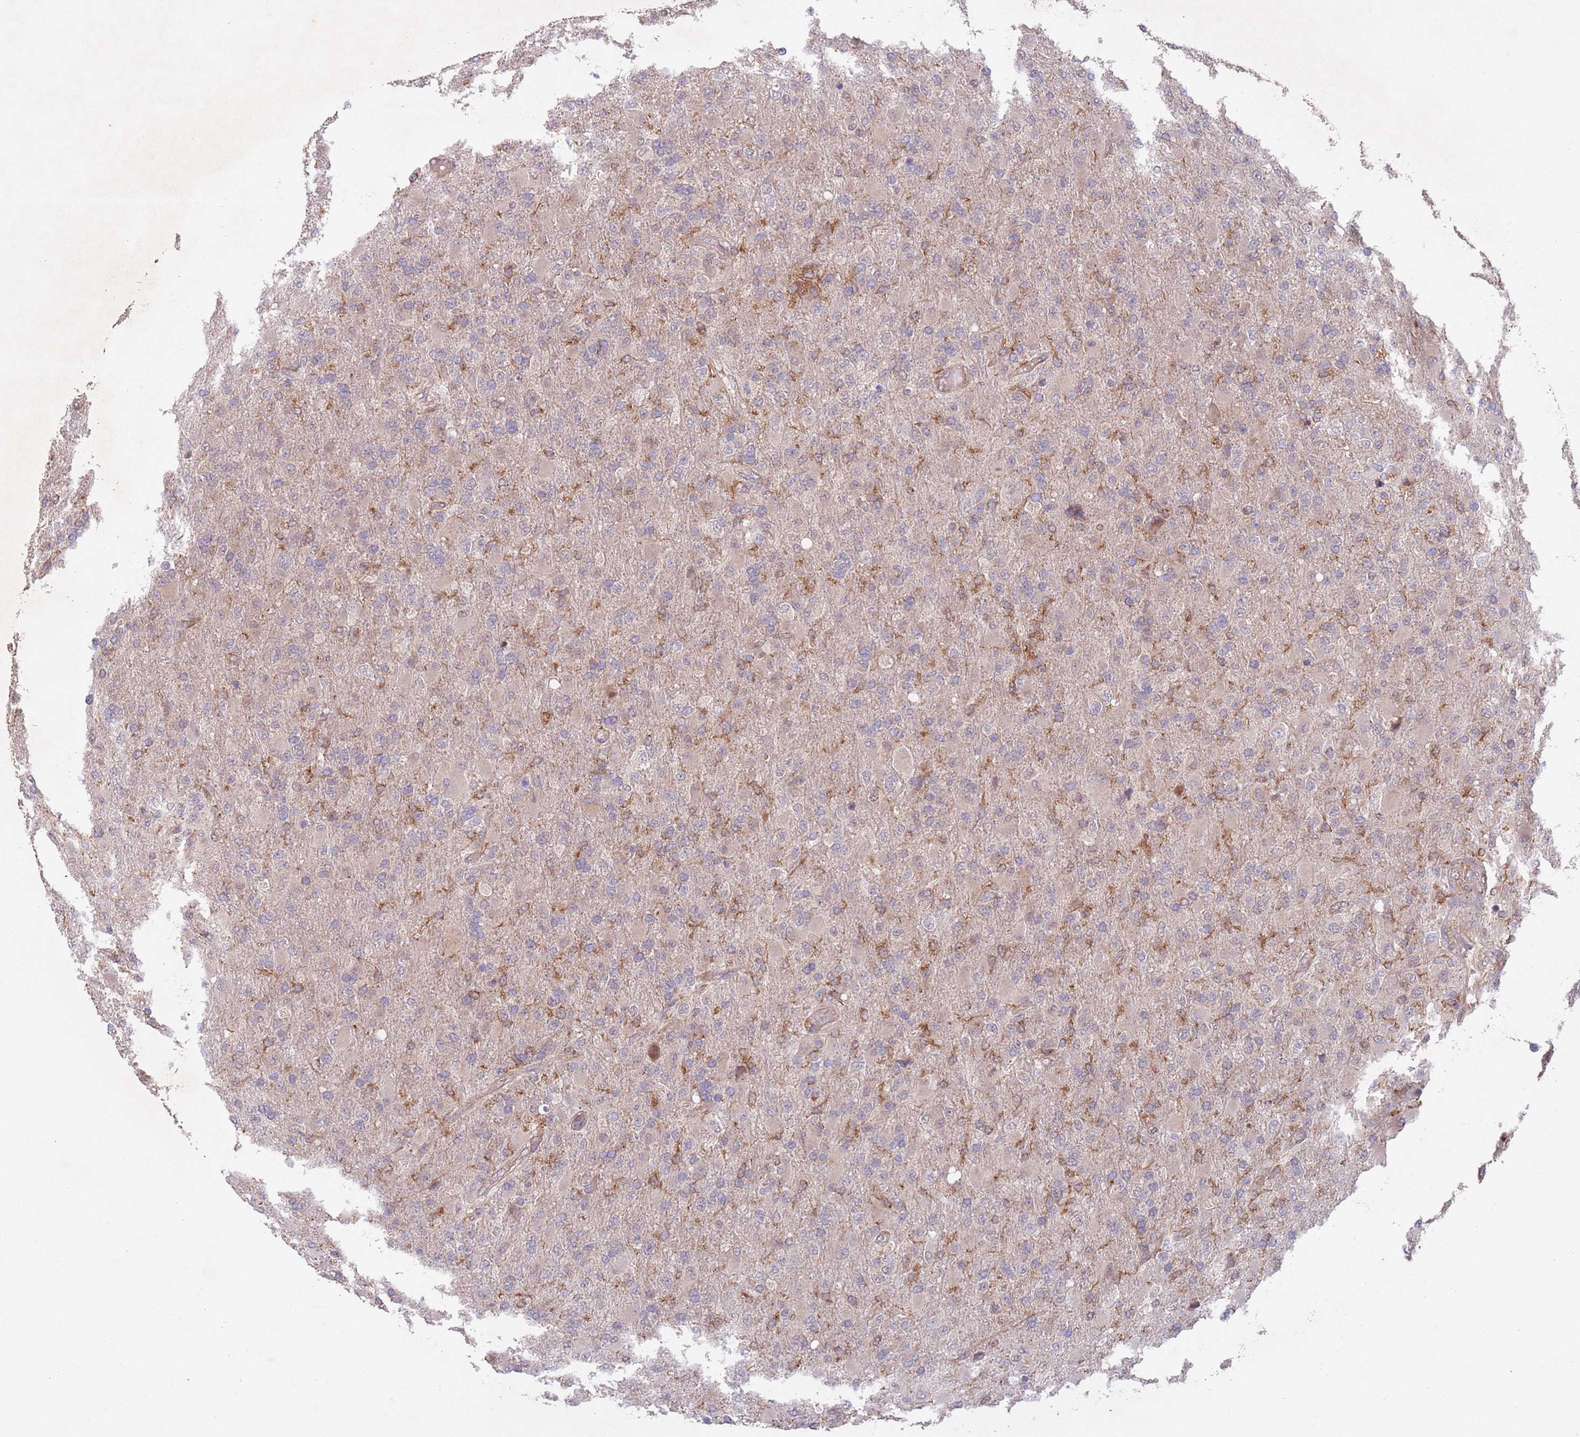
{"staining": {"intensity": "moderate", "quantity": "<25%", "location": "cytoplasmic/membranous,nuclear"}, "tissue": "glioma", "cell_type": "Tumor cells", "image_type": "cancer", "snomed": [{"axis": "morphology", "description": "Glioma, malignant, Low grade"}, {"axis": "topography", "description": "Brain"}], "caption": "DAB immunohistochemical staining of malignant low-grade glioma displays moderate cytoplasmic/membranous and nuclear protein positivity in about <25% of tumor cells. Ihc stains the protein in brown and the nuclei are stained blue.", "gene": "CHD9", "patient": {"sex": "male", "age": 65}}